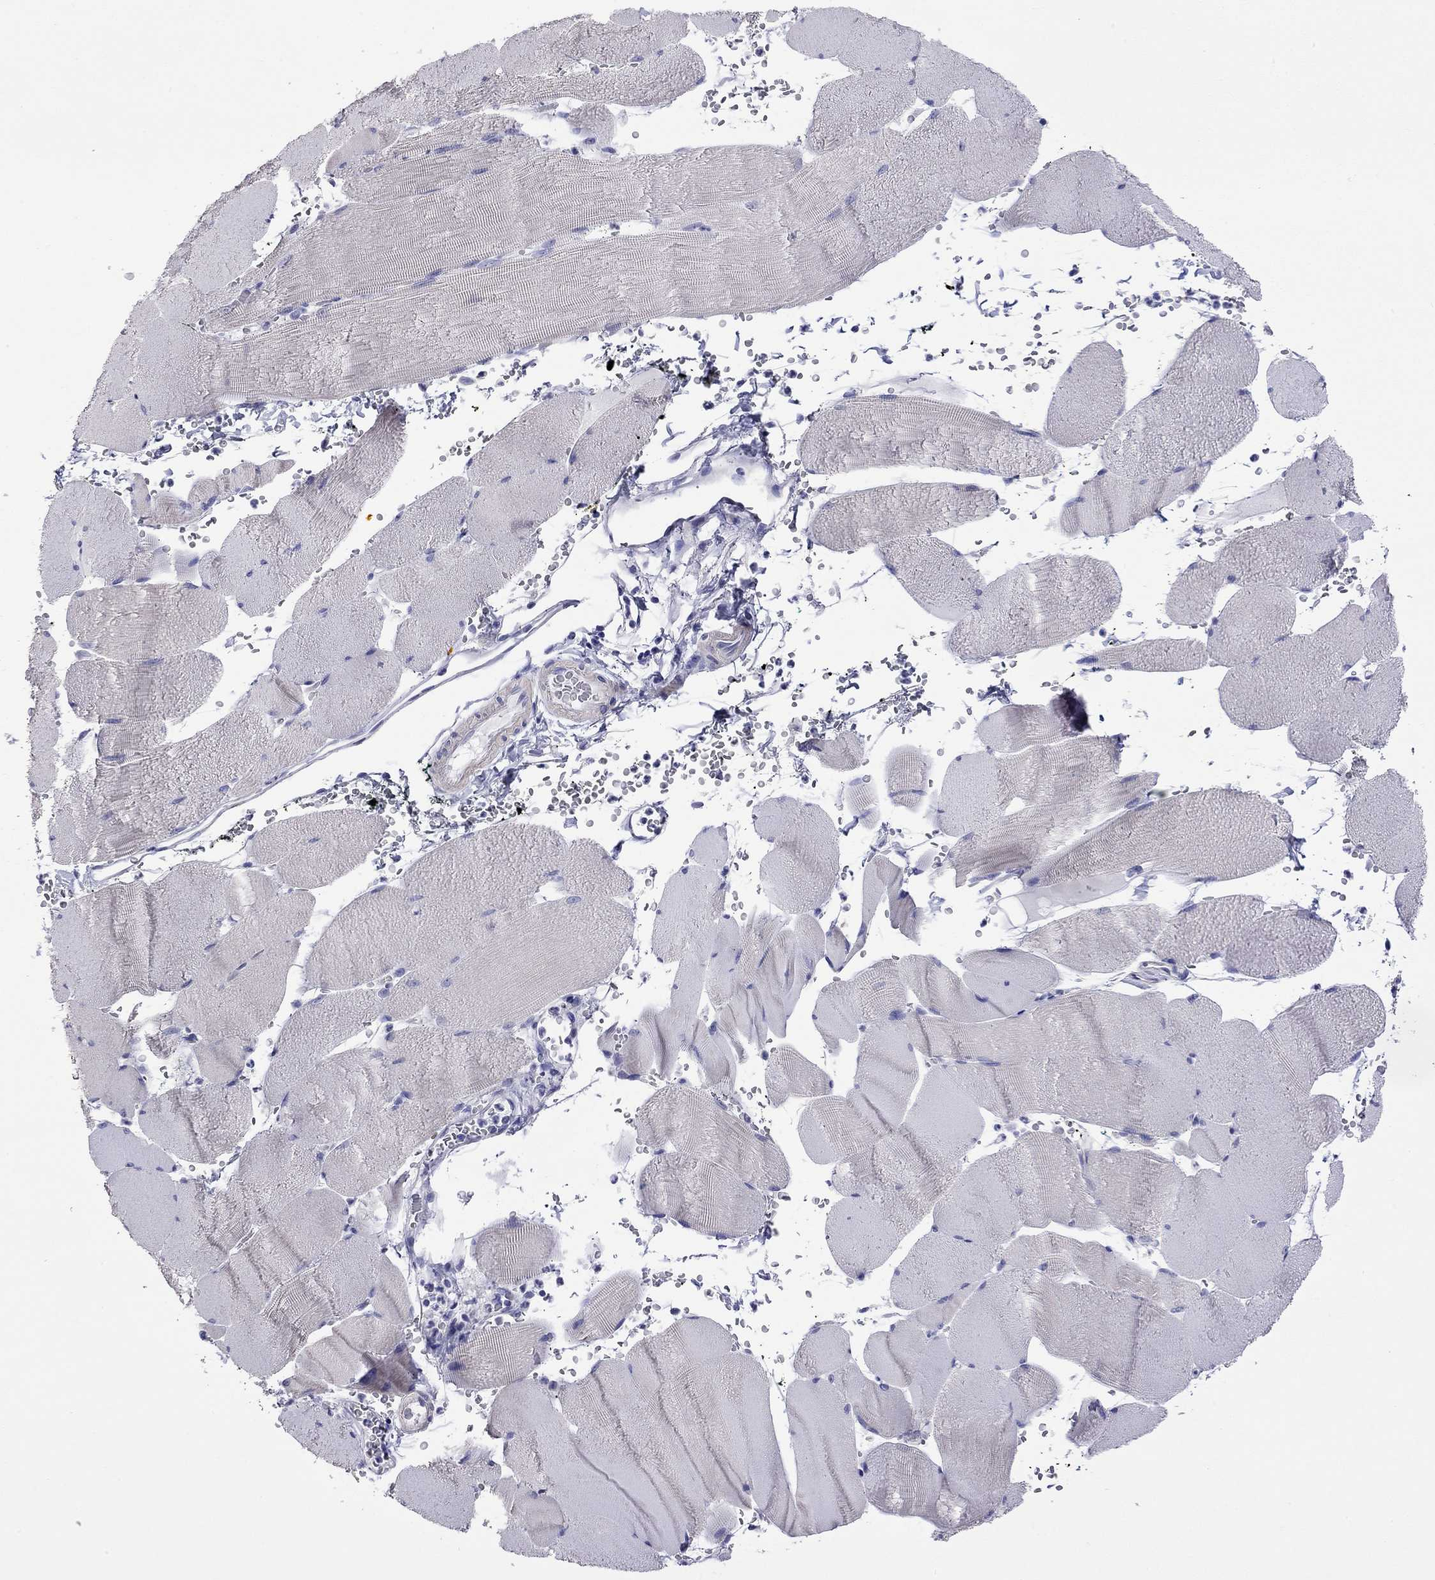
{"staining": {"intensity": "negative", "quantity": "none", "location": "none"}, "tissue": "skeletal muscle", "cell_type": "Myocytes", "image_type": "normal", "snomed": [{"axis": "morphology", "description": "Normal tissue, NOS"}, {"axis": "topography", "description": "Skeletal muscle"}], "caption": "High power microscopy image of an immunohistochemistry (IHC) image of benign skeletal muscle, revealing no significant positivity in myocytes. (DAB IHC with hematoxylin counter stain).", "gene": "KIAA2012", "patient": {"sex": "male", "age": 56}}